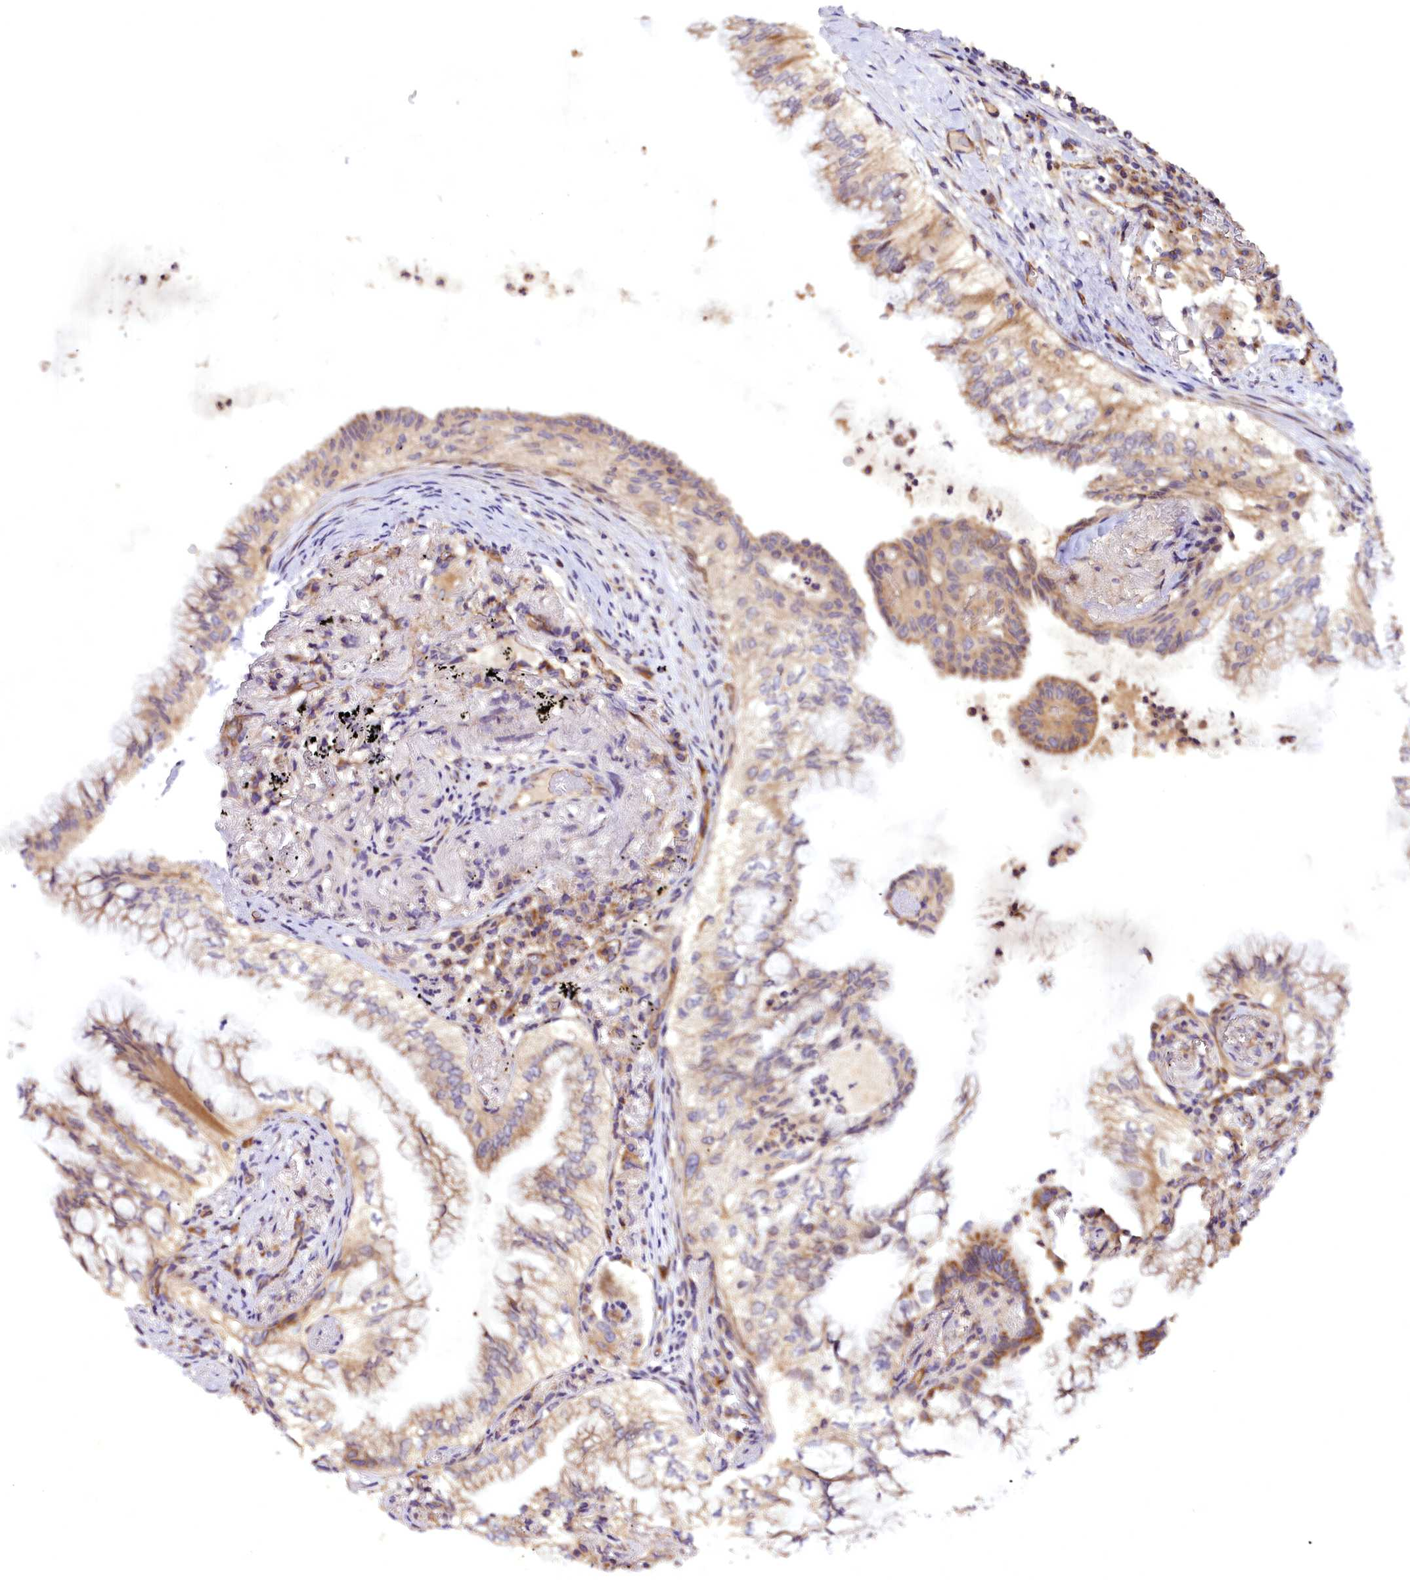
{"staining": {"intensity": "weak", "quantity": "25%-75%", "location": "cytoplasmic/membranous"}, "tissue": "lung cancer", "cell_type": "Tumor cells", "image_type": "cancer", "snomed": [{"axis": "morphology", "description": "Adenocarcinoma, NOS"}, {"axis": "topography", "description": "Lung"}], "caption": "IHC of adenocarcinoma (lung) displays low levels of weak cytoplasmic/membranous staining in about 25%-75% of tumor cells. (brown staining indicates protein expression, while blue staining denotes nuclei).", "gene": "DNAJB9", "patient": {"sex": "female", "age": 70}}